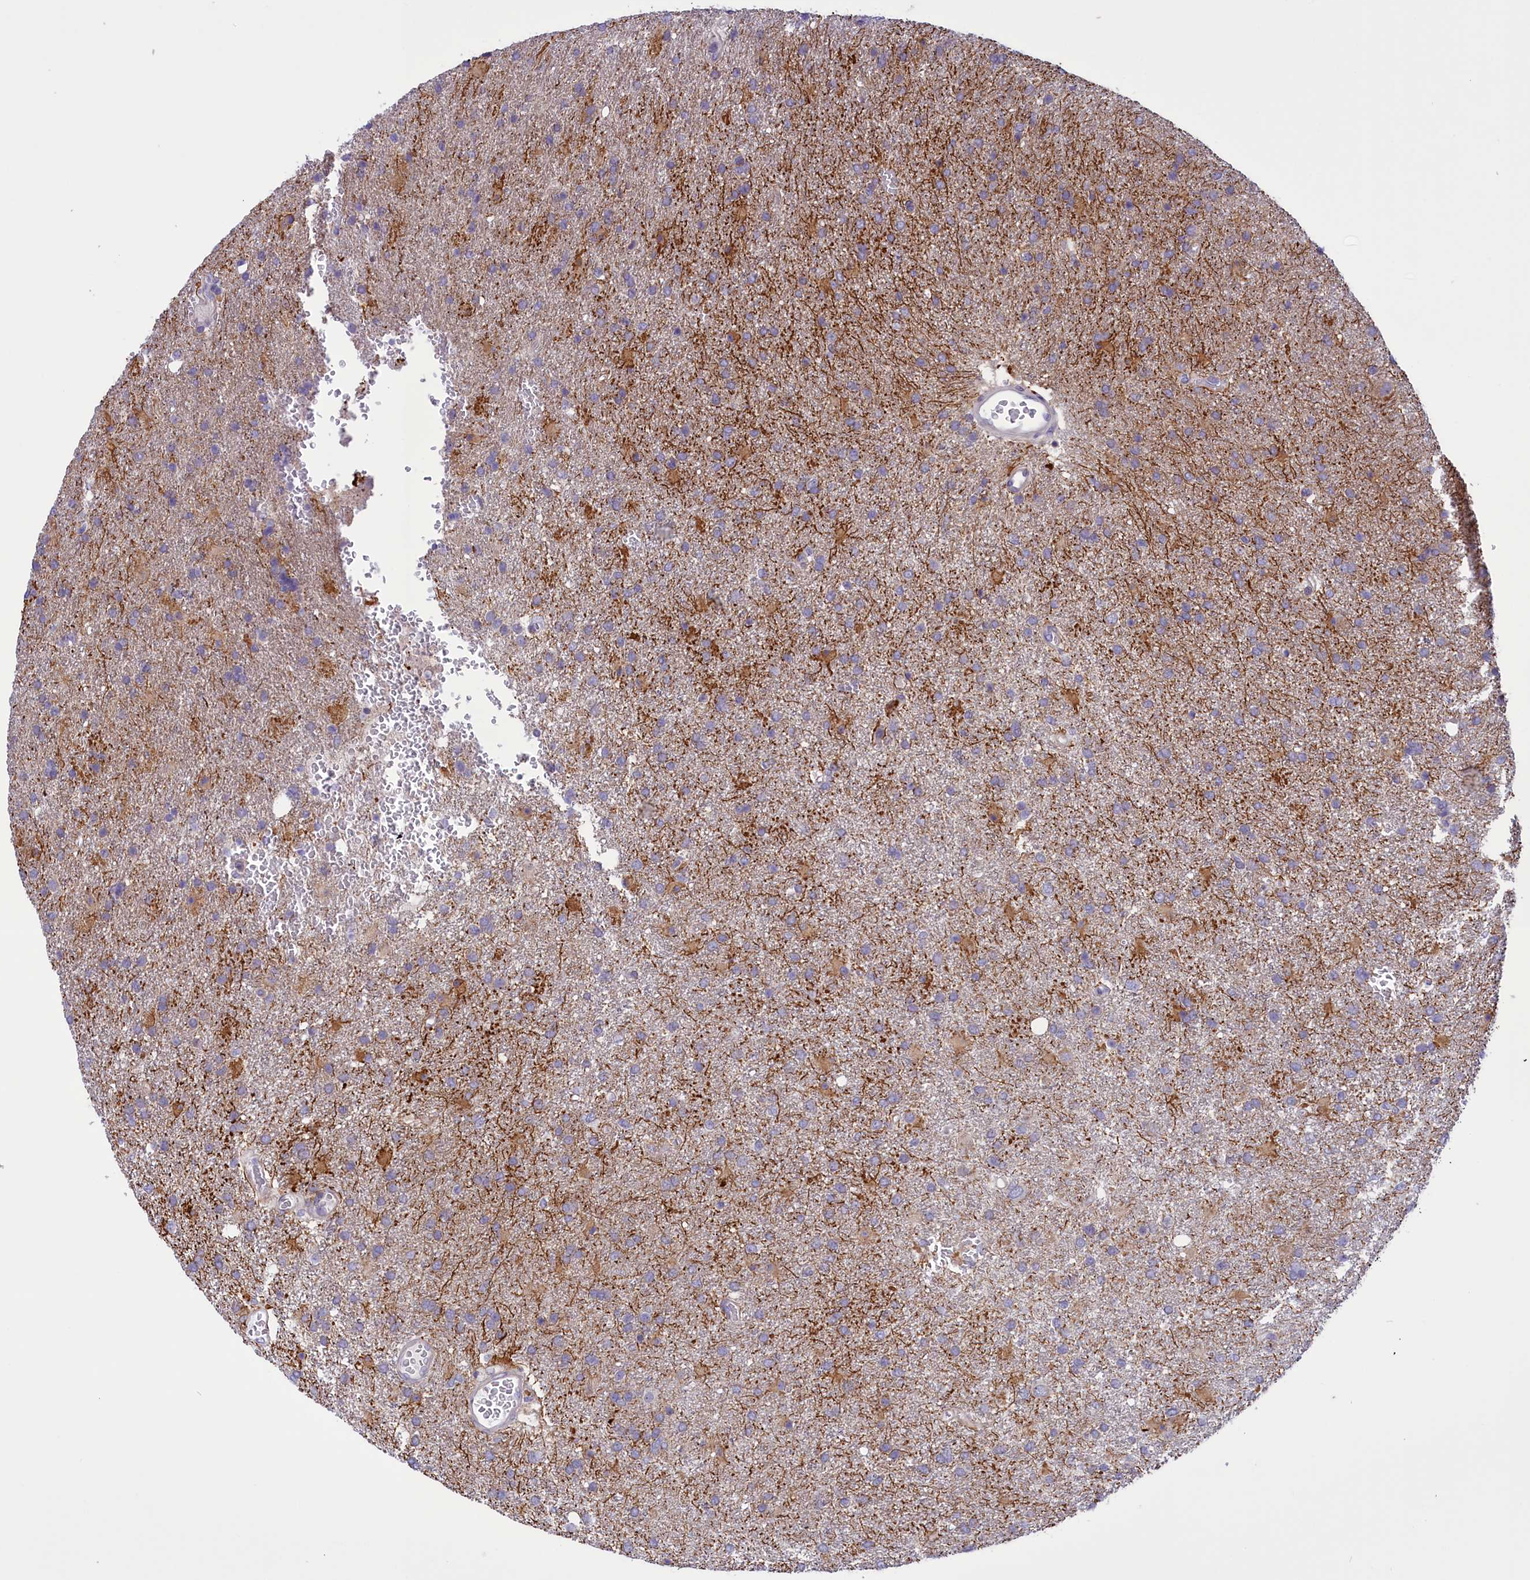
{"staining": {"intensity": "weak", "quantity": "25%-75%", "location": "cytoplasmic/membranous"}, "tissue": "glioma", "cell_type": "Tumor cells", "image_type": "cancer", "snomed": [{"axis": "morphology", "description": "Glioma, malignant, High grade"}, {"axis": "topography", "description": "Brain"}], "caption": "Tumor cells exhibit low levels of weak cytoplasmic/membranous positivity in approximately 25%-75% of cells in human malignant glioma (high-grade).", "gene": "CORO2A", "patient": {"sex": "female", "age": 74}}